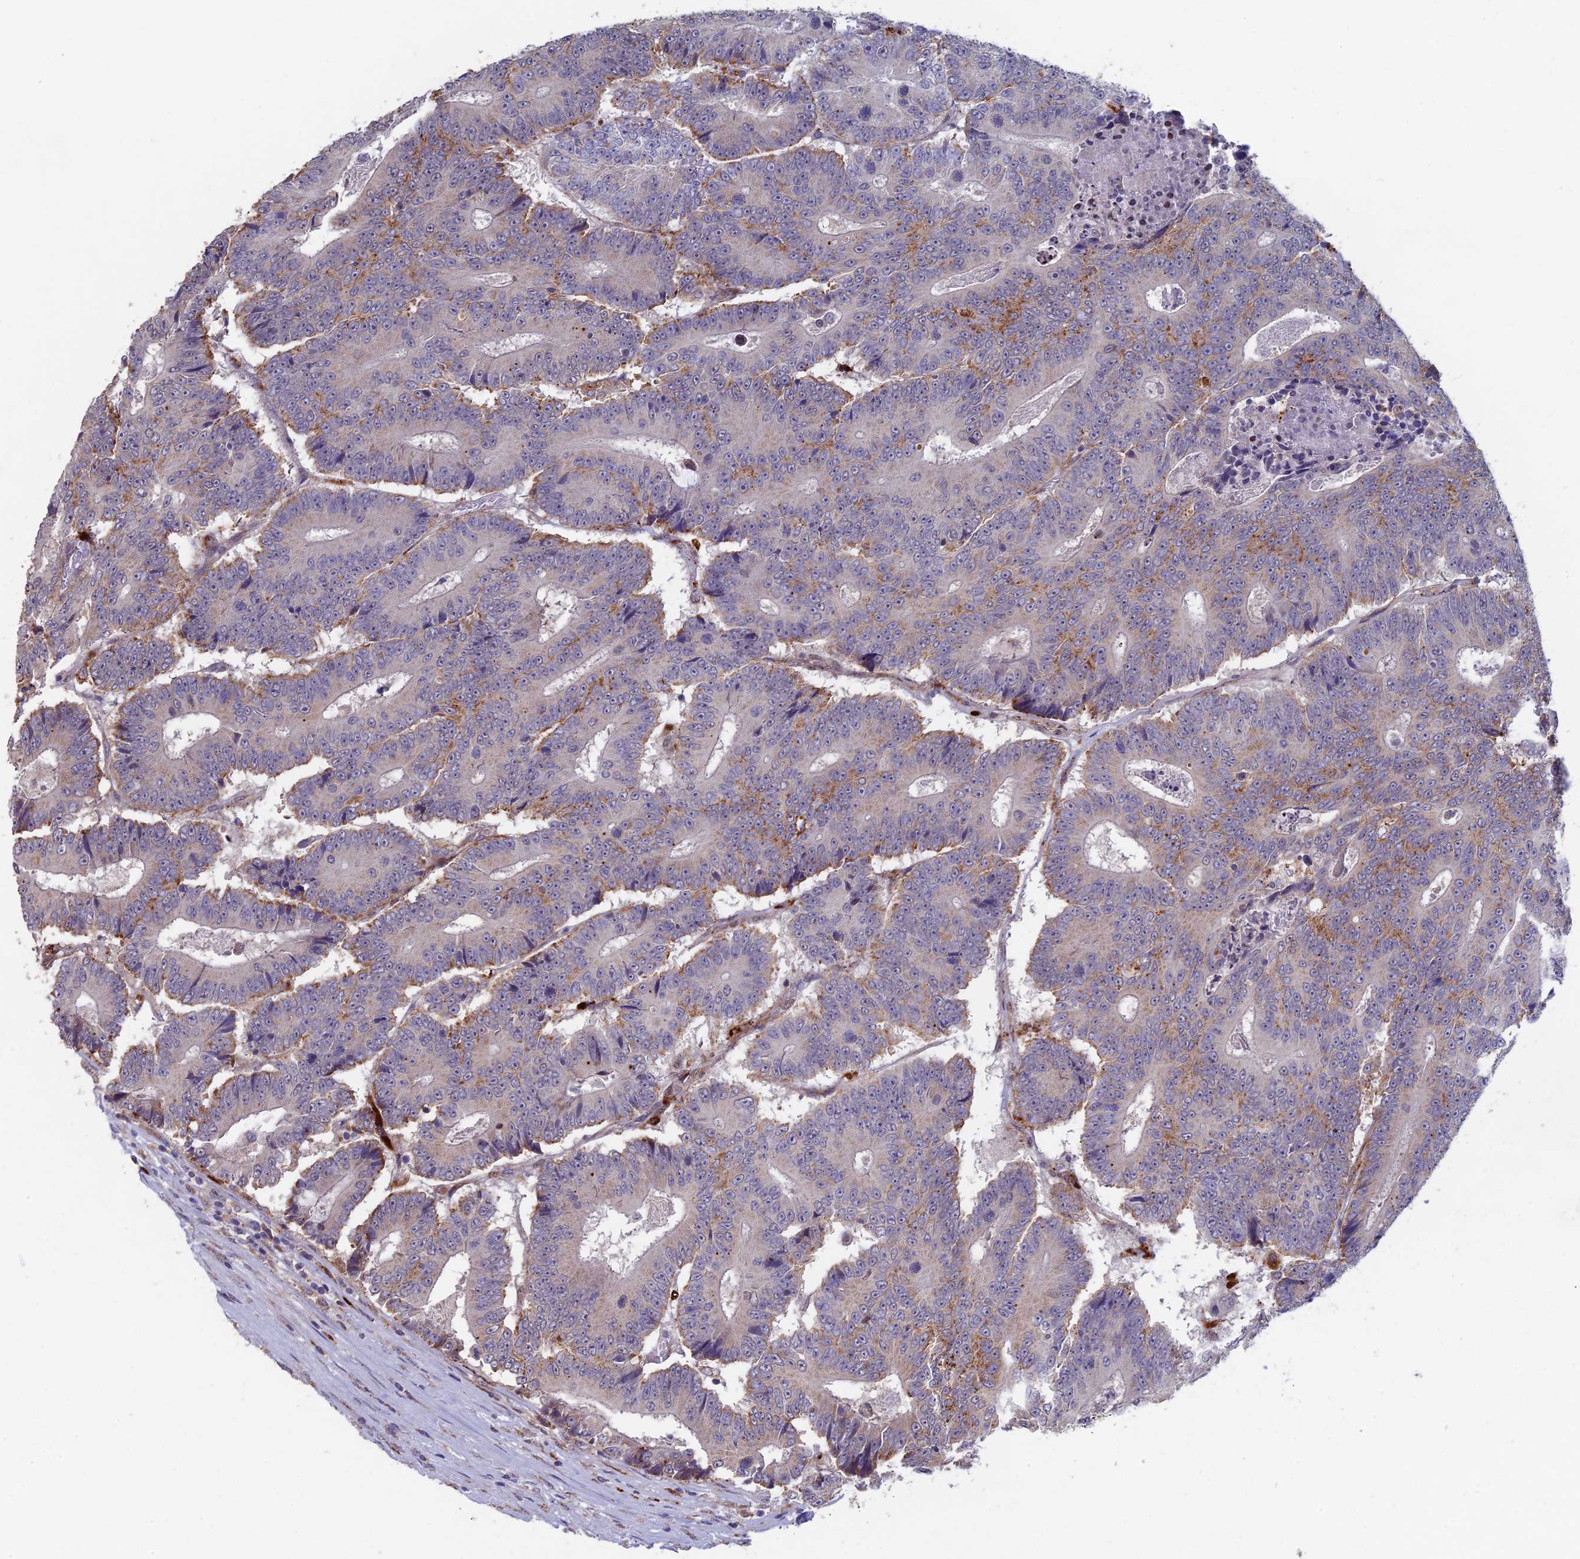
{"staining": {"intensity": "moderate", "quantity": "<25%", "location": "cytoplasmic/membranous"}, "tissue": "colorectal cancer", "cell_type": "Tumor cells", "image_type": "cancer", "snomed": [{"axis": "morphology", "description": "Adenocarcinoma, NOS"}, {"axis": "topography", "description": "Colon"}], "caption": "Brown immunohistochemical staining in colorectal cancer displays moderate cytoplasmic/membranous staining in about <25% of tumor cells.", "gene": "FOXS1", "patient": {"sex": "male", "age": 83}}